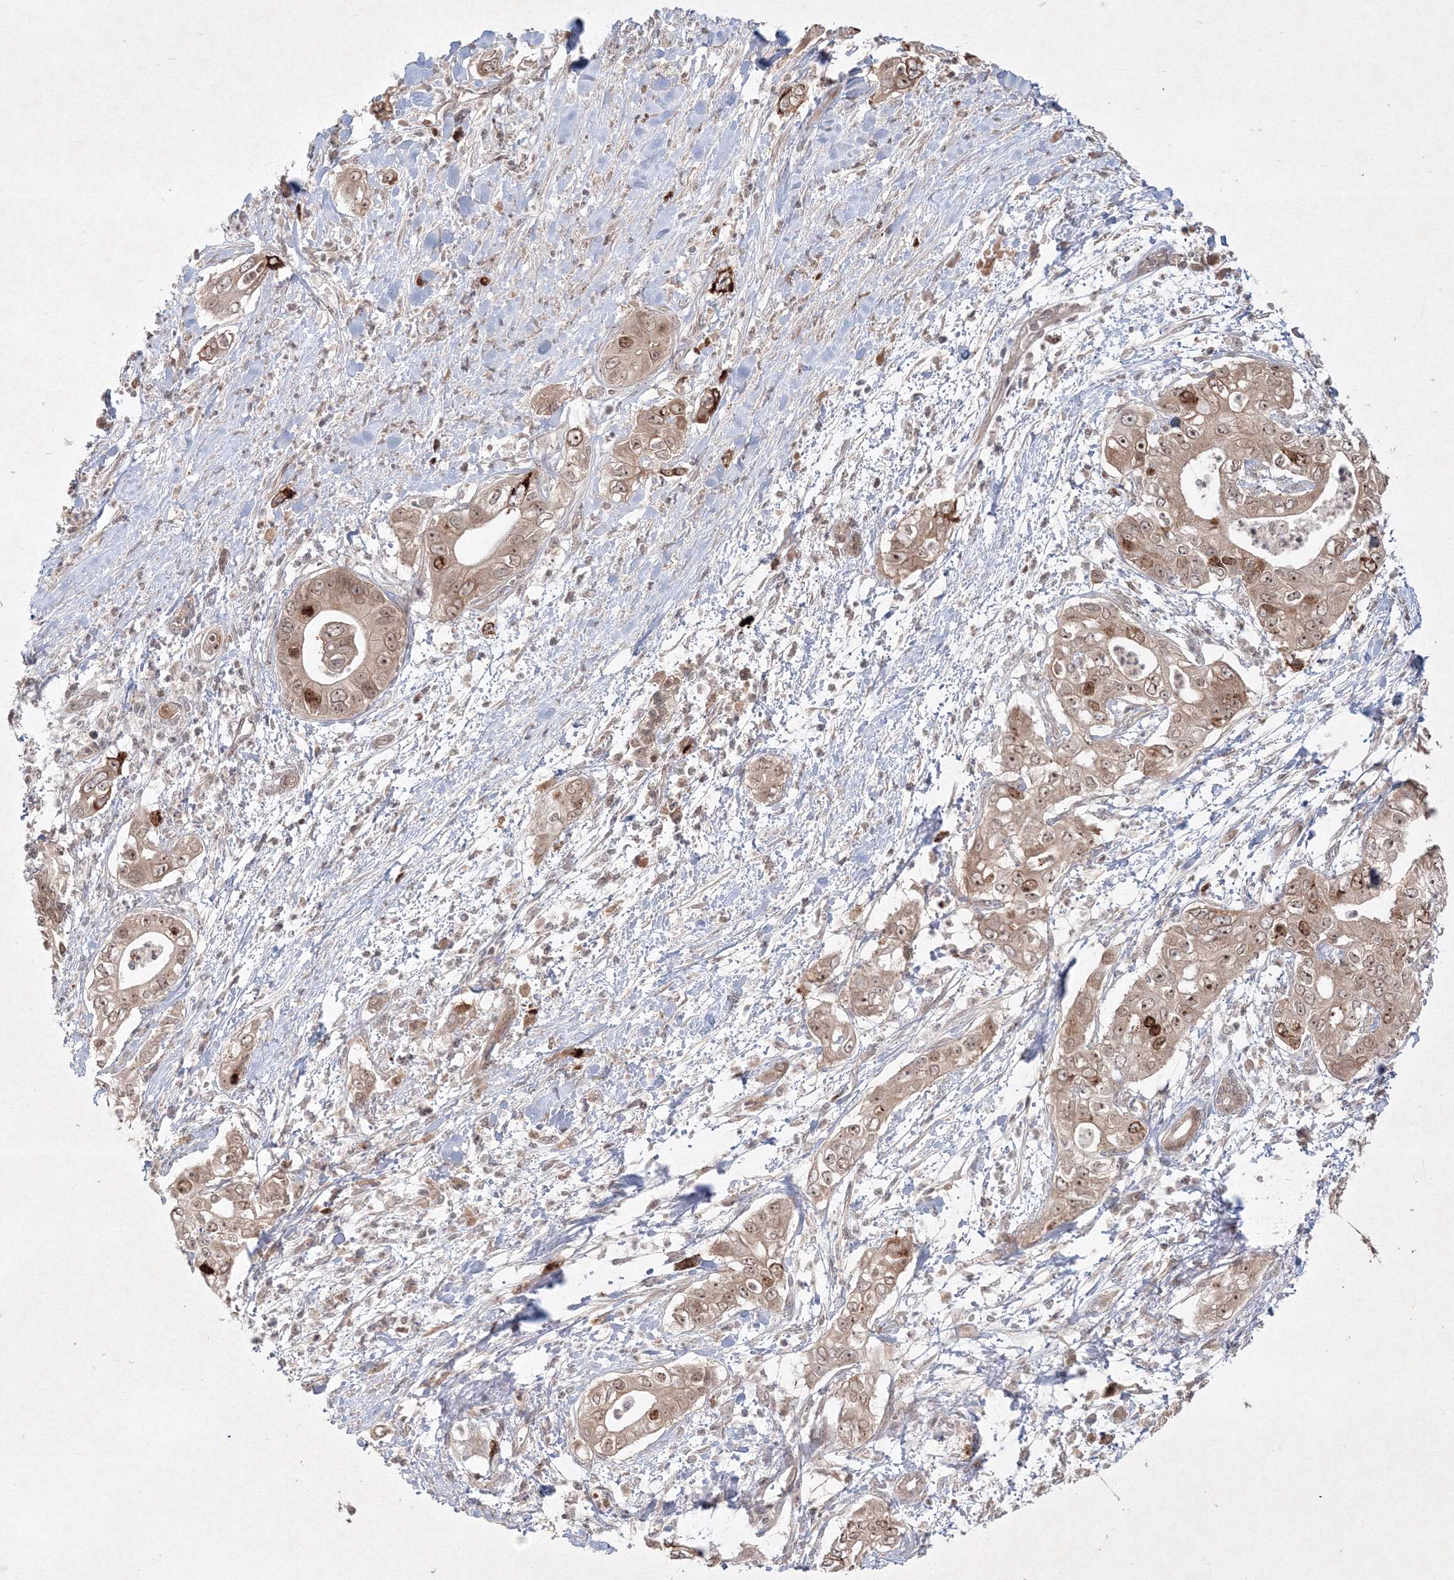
{"staining": {"intensity": "moderate", "quantity": ">75%", "location": "cytoplasmic/membranous,nuclear"}, "tissue": "pancreatic cancer", "cell_type": "Tumor cells", "image_type": "cancer", "snomed": [{"axis": "morphology", "description": "Adenocarcinoma, NOS"}, {"axis": "topography", "description": "Pancreas"}], "caption": "This is a photomicrograph of IHC staining of pancreatic adenocarcinoma, which shows moderate expression in the cytoplasmic/membranous and nuclear of tumor cells.", "gene": "KIF20A", "patient": {"sex": "female", "age": 78}}